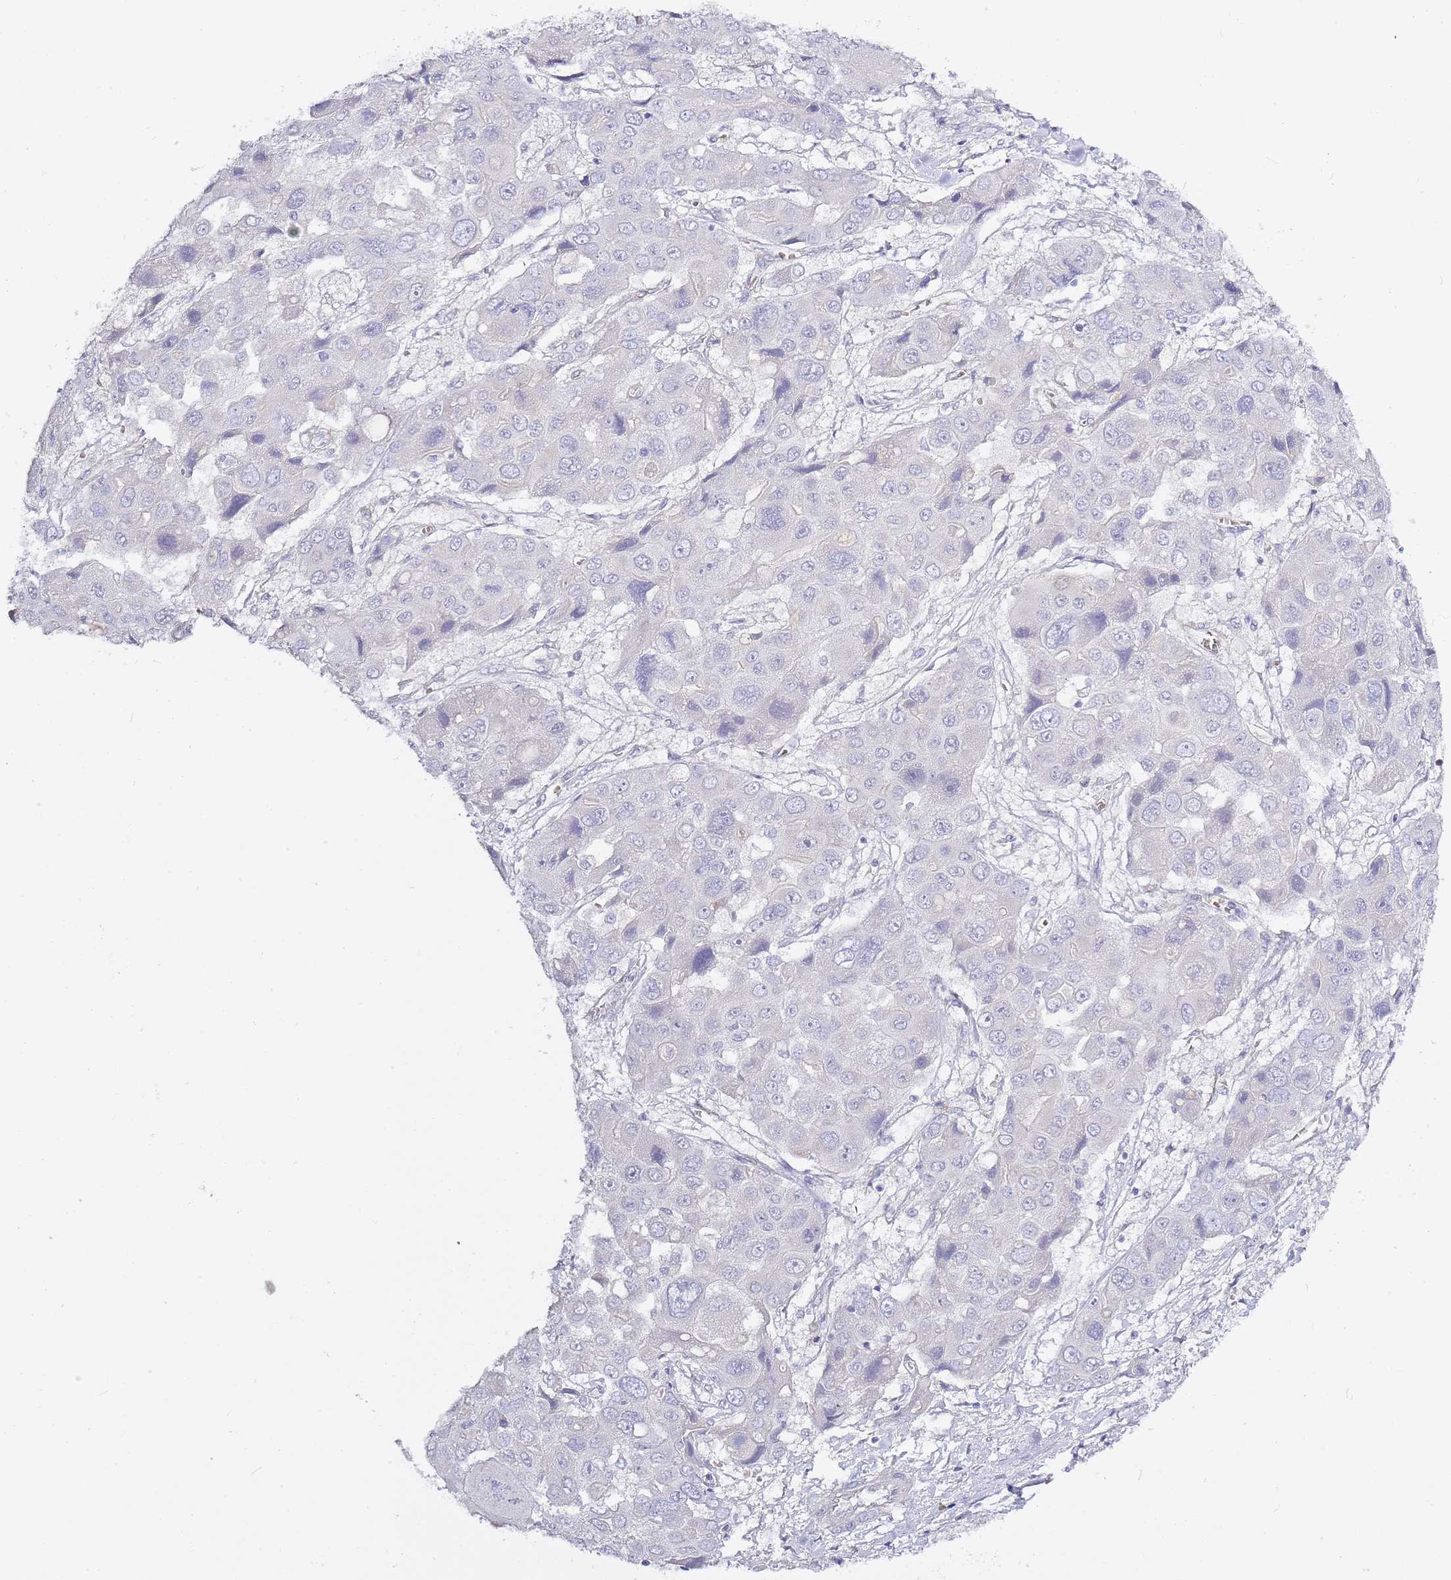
{"staining": {"intensity": "negative", "quantity": "none", "location": "none"}, "tissue": "liver cancer", "cell_type": "Tumor cells", "image_type": "cancer", "snomed": [{"axis": "morphology", "description": "Cholangiocarcinoma"}, {"axis": "topography", "description": "Liver"}], "caption": "A photomicrograph of liver cancer (cholangiocarcinoma) stained for a protein reveals no brown staining in tumor cells.", "gene": "RFK", "patient": {"sex": "male", "age": 67}}